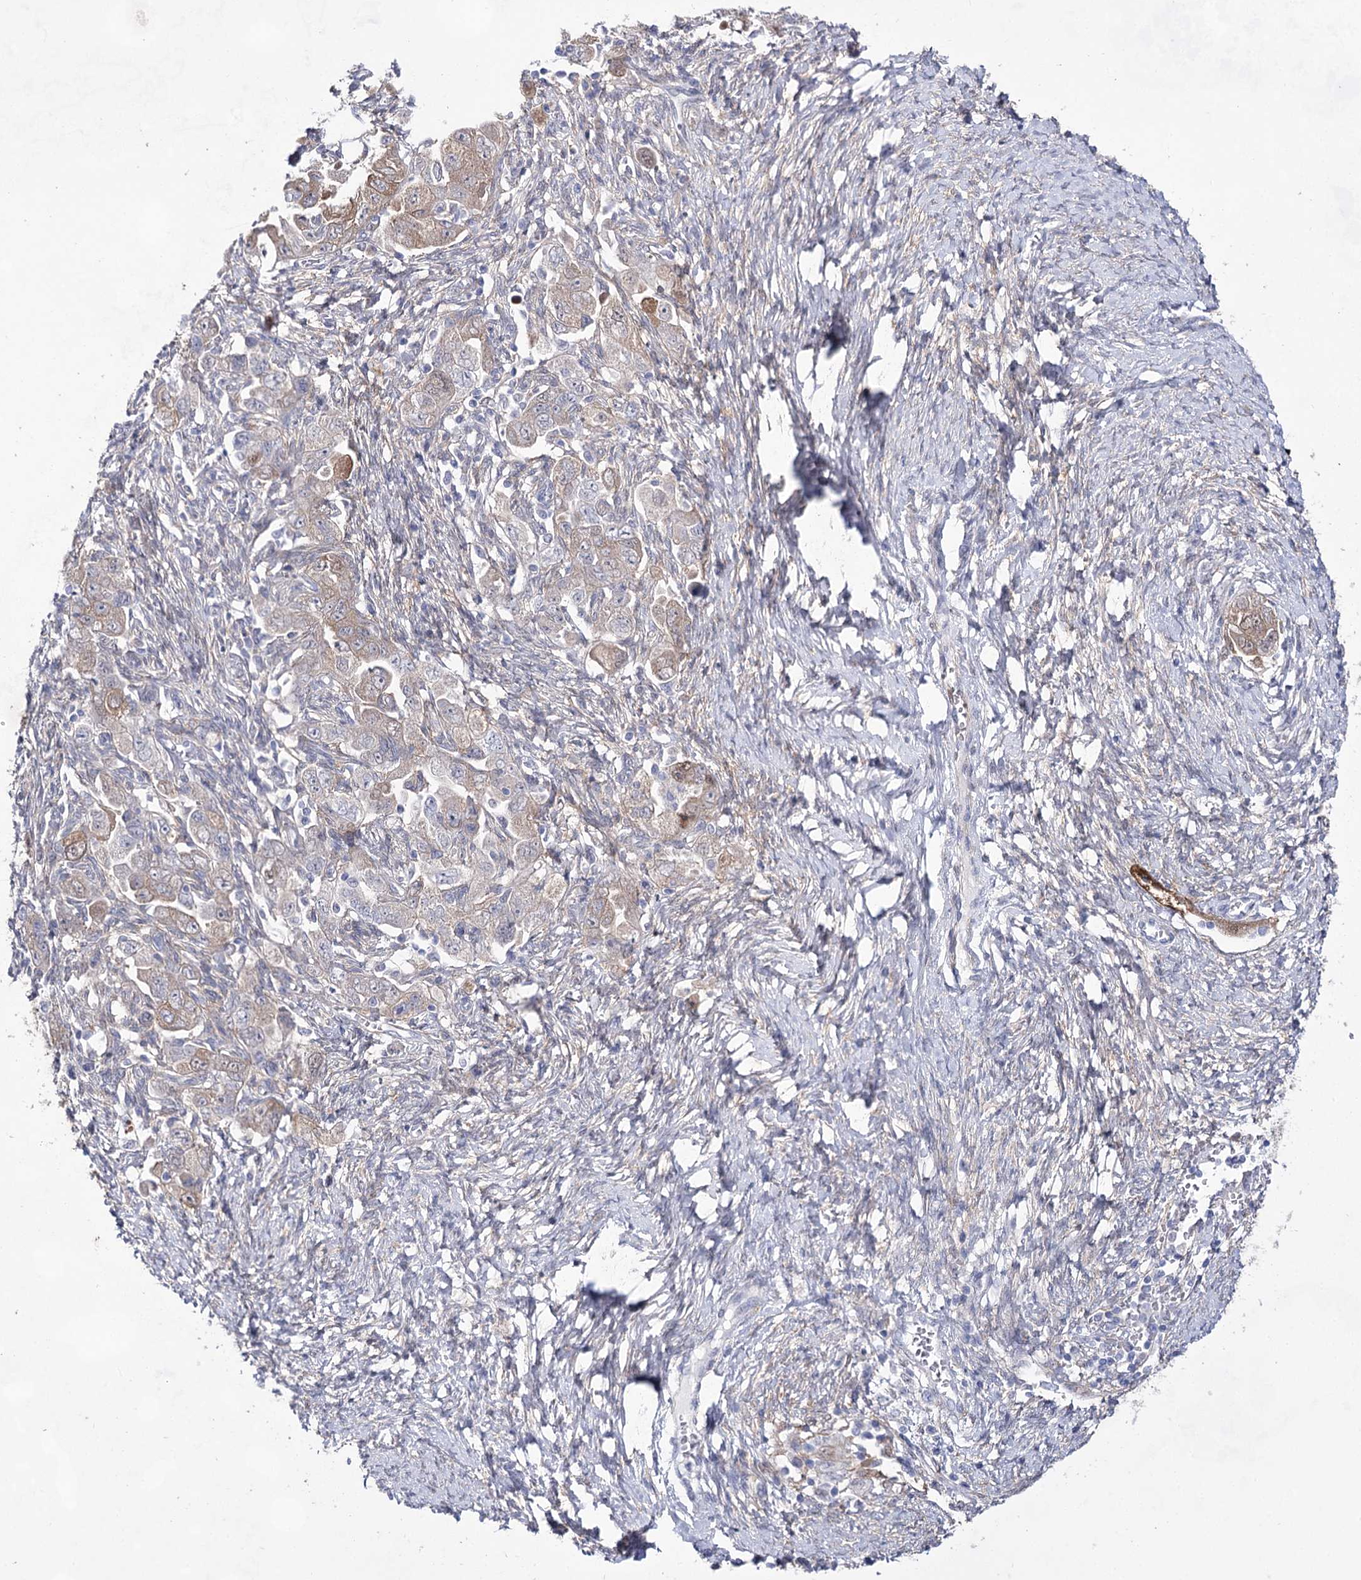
{"staining": {"intensity": "weak", "quantity": "<25%", "location": "cytoplasmic/membranous"}, "tissue": "ovarian cancer", "cell_type": "Tumor cells", "image_type": "cancer", "snomed": [{"axis": "morphology", "description": "Carcinoma, NOS"}, {"axis": "morphology", "description": "Cystadenocarcinoma, serous, NOS"}, {"axis": "topography", "description": "Ovary"}], "caption": "Immunohistochemistry (IHC) micrograph of neoplastic tissue: serous cystadenocarcinoma (ovarian) stained with DAB exhibits no significant protein expression in tumor cells.", "gene": "UGDH", "patient": {"sex": "female", "age": 69}}